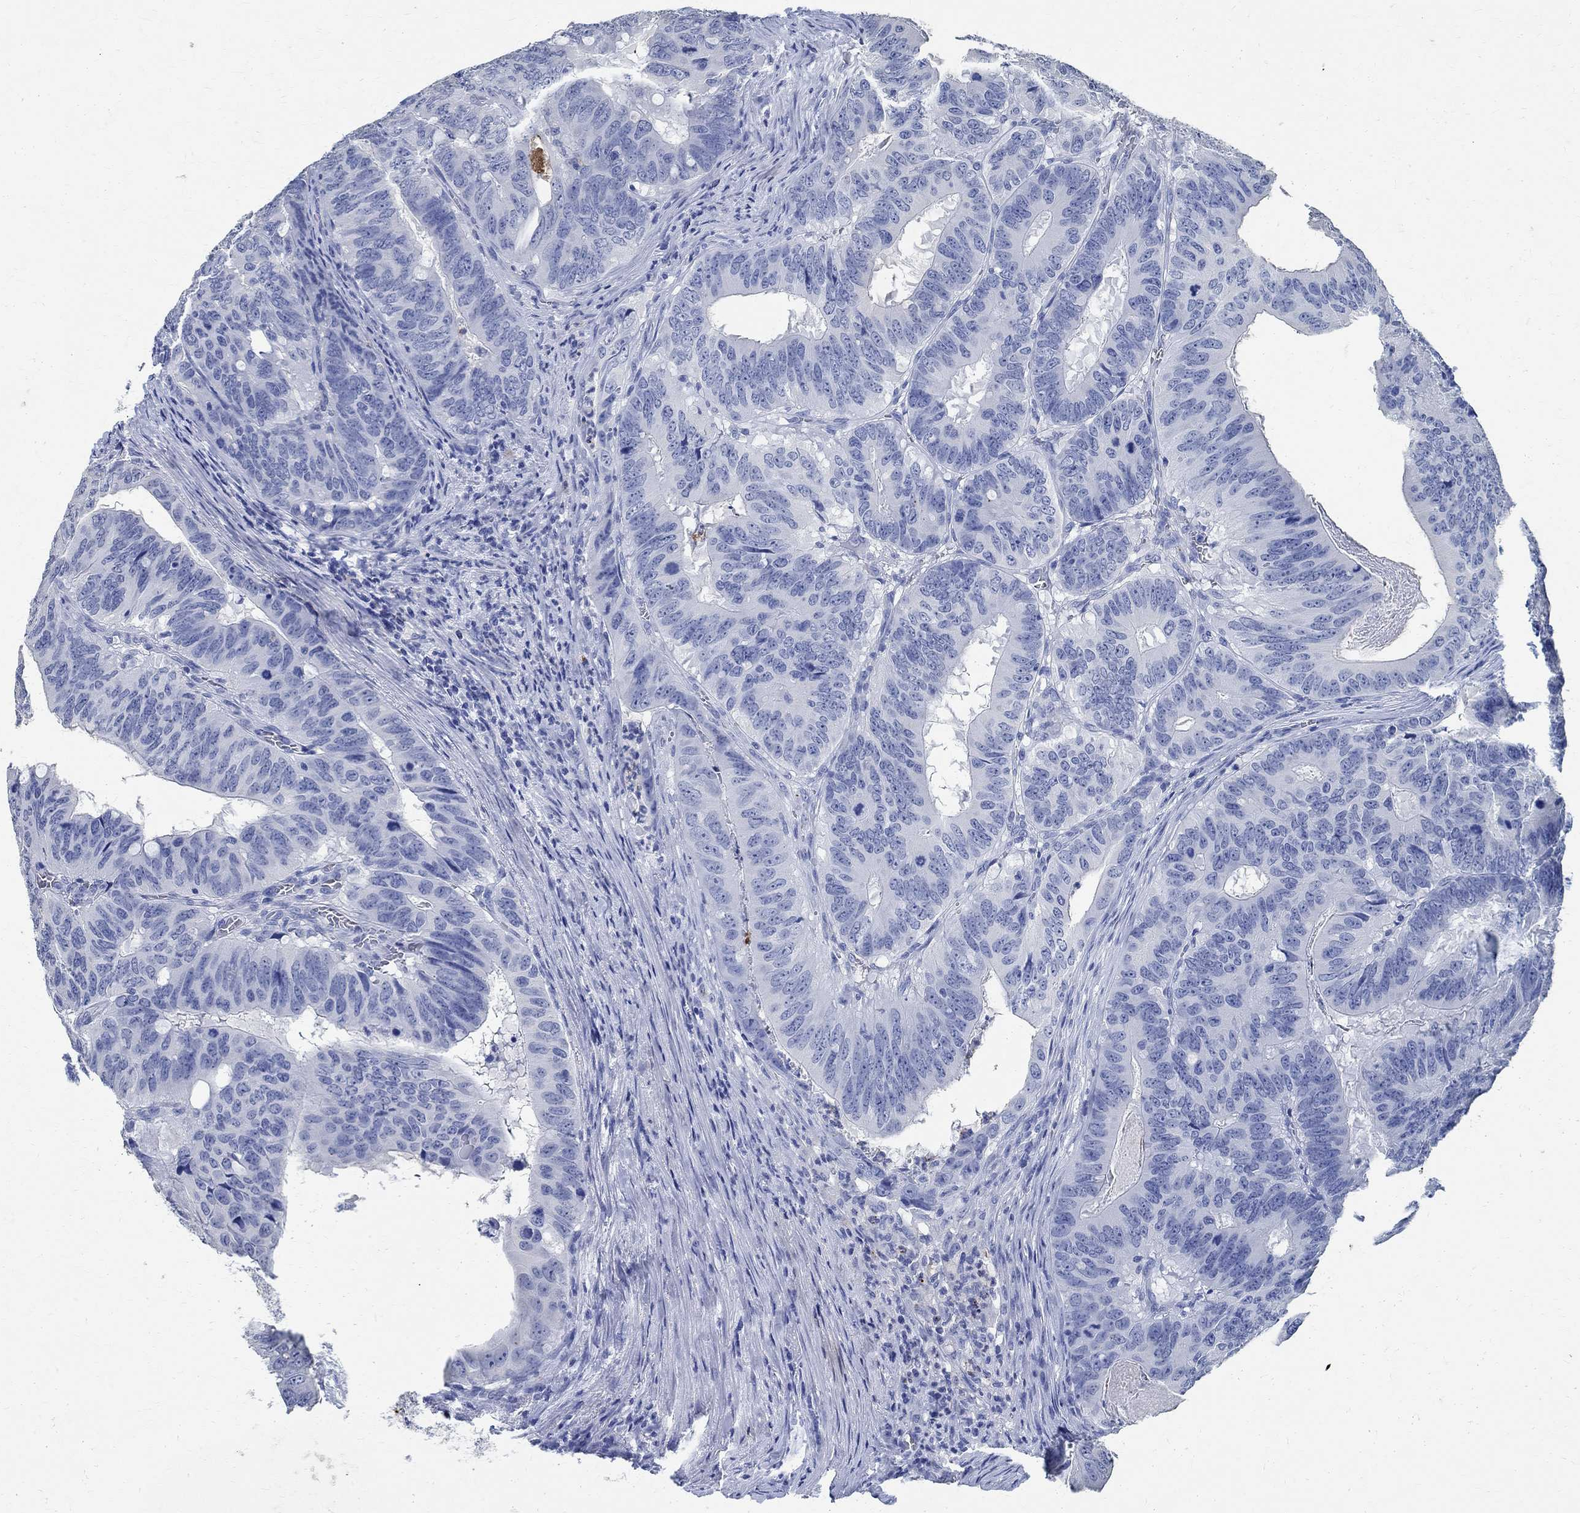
{"staining": {"intensity": "negative", "quantity": "none", "location": "none"}, "tissue": "colorectal cancer", "cell_type": "Tumor cells", "image_type": "cancer", "snomed": [{"axis": "morphology", "description": "Adenocarcinoma, NOS"}, {"axis": "topography", "description": "Colon"}], "caption": "DAB (3,3'-diaminobenzidine) immunohistochemical staining of human colorectal cancer exhibits no significant staining in tumor cells. The staining is performed using DAB brown chromogen with nuclei counter-stained in using hematoxylin.", "gene": "TMEM221", "patient": {"sex": "male", "age": 79}}